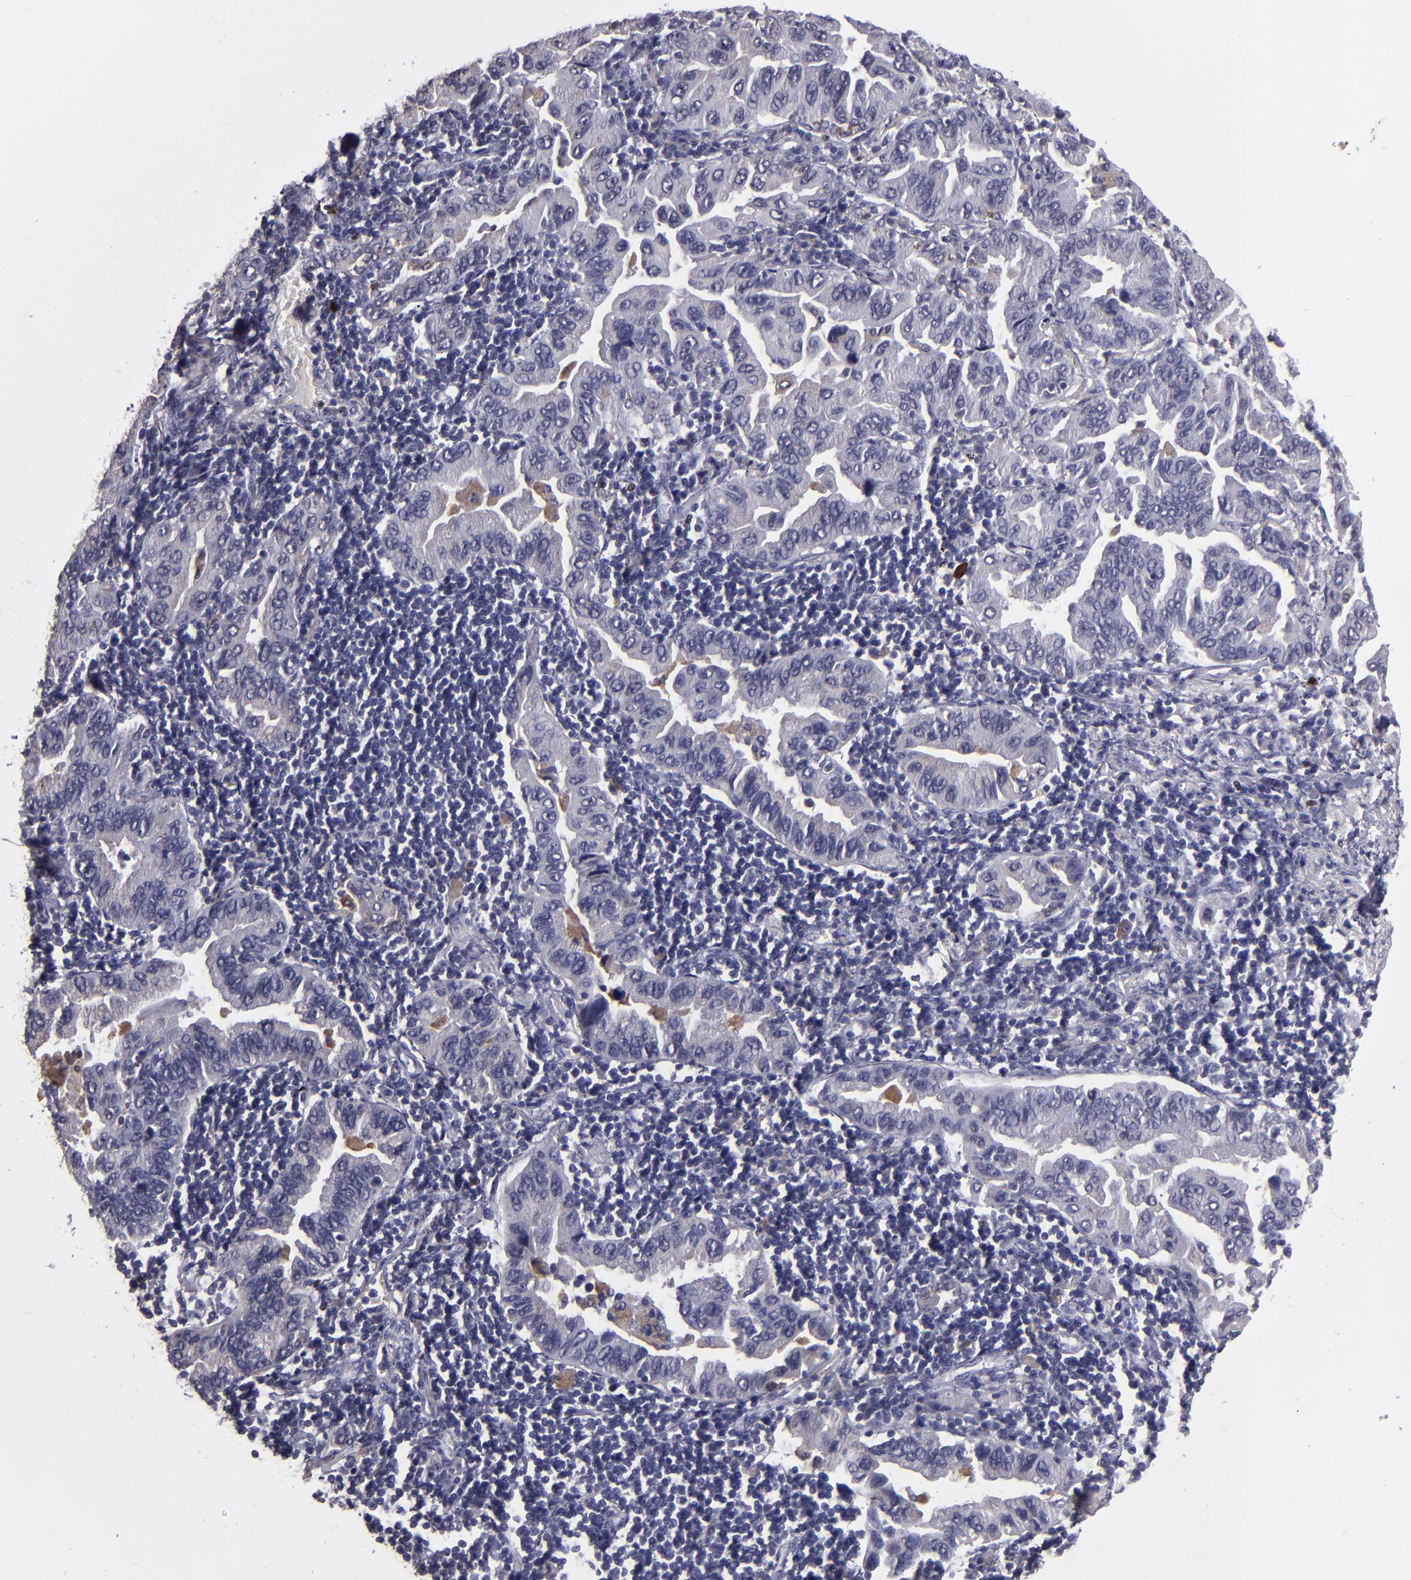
{"staining": {"intensity": "negative", "quantity": "none", "location": "none"}, "tissue": "lung cancer", "cell_type": "Tumor cells", "image_type": "cancer", "snomed": [{"axis": "morphology", "description": "Adenocarcinoma, NOS"}, {"axis": "topography", "description": "Lung"}], "caption": "Immunohistochemical staining of lung cancer reveals no significant positivity in tumor cells.", "gene": "CEBPE", "patient": {"sex": "female", "age": 65}}